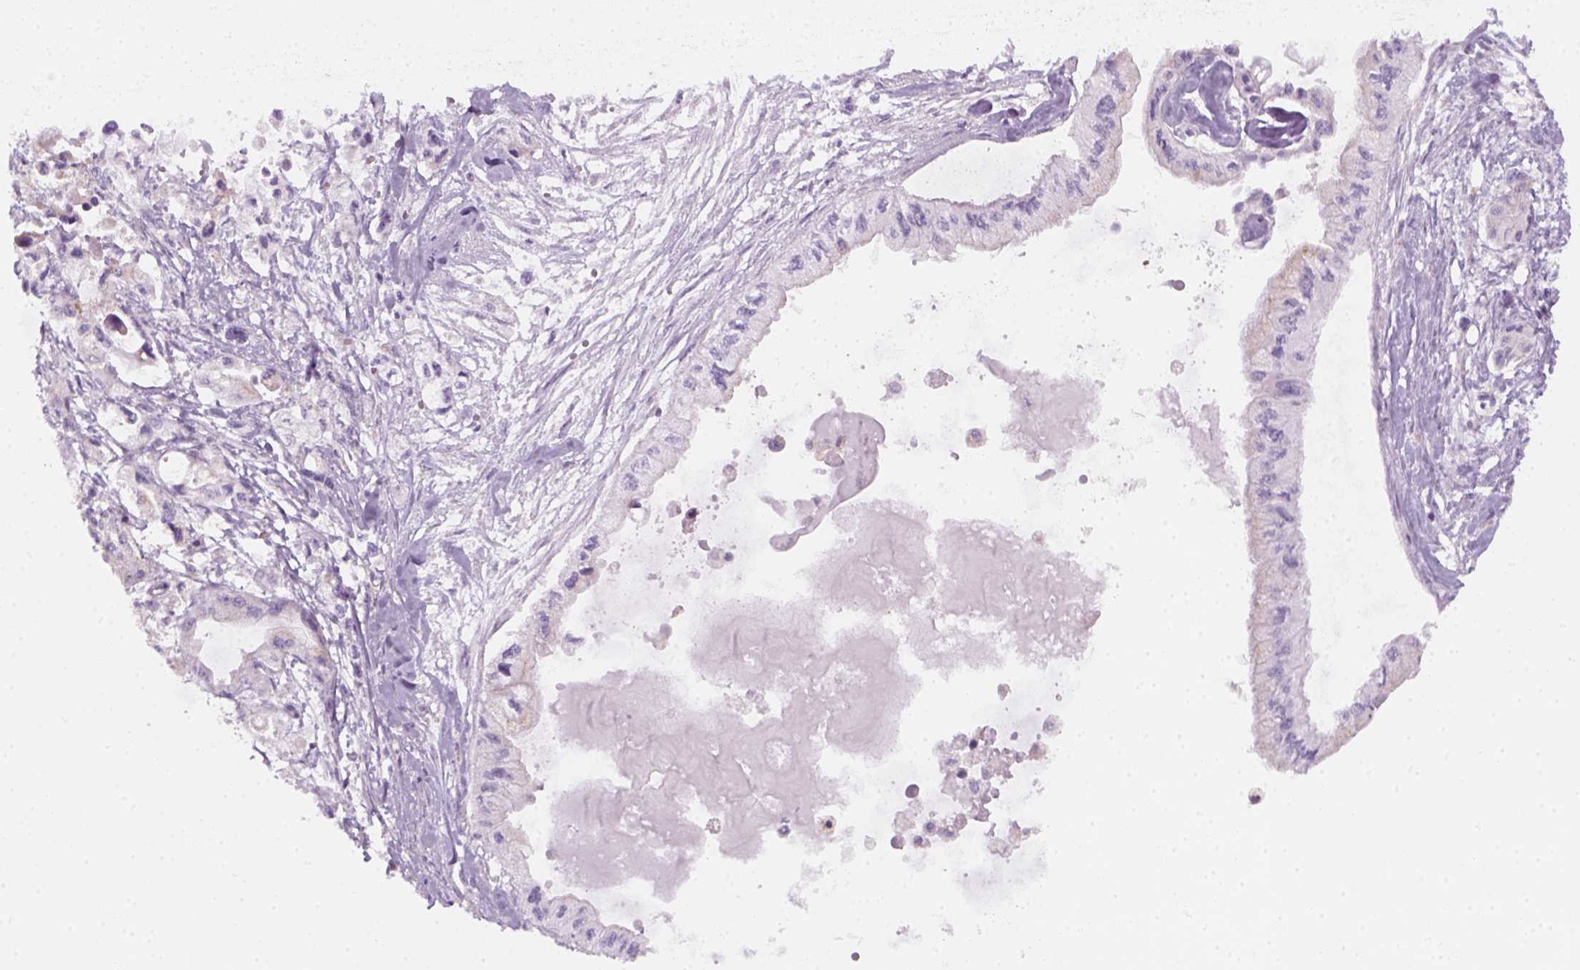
{"staining": {"intensity": "negative", "quantity": "none", "location": "none"}, "tissue": "pancreatic cancer", "cell_type": "Tumor cells", "image_type": "cancer", "snomed": [{"axis": "morphology", "description": "Adenocarcinoma, NOS"}, {"axis": "topography", "description": "Pancreas"}], "caption": "Protein analysis of pancreatic cancer exhibits no significant staining in tumor cells. (Brightfield microscopy of DAB (3,3'-diaminobenzidine) IHC at high magnification).", "gene": "AWAT2", "patient": {"sex": "female", "age": 61}}